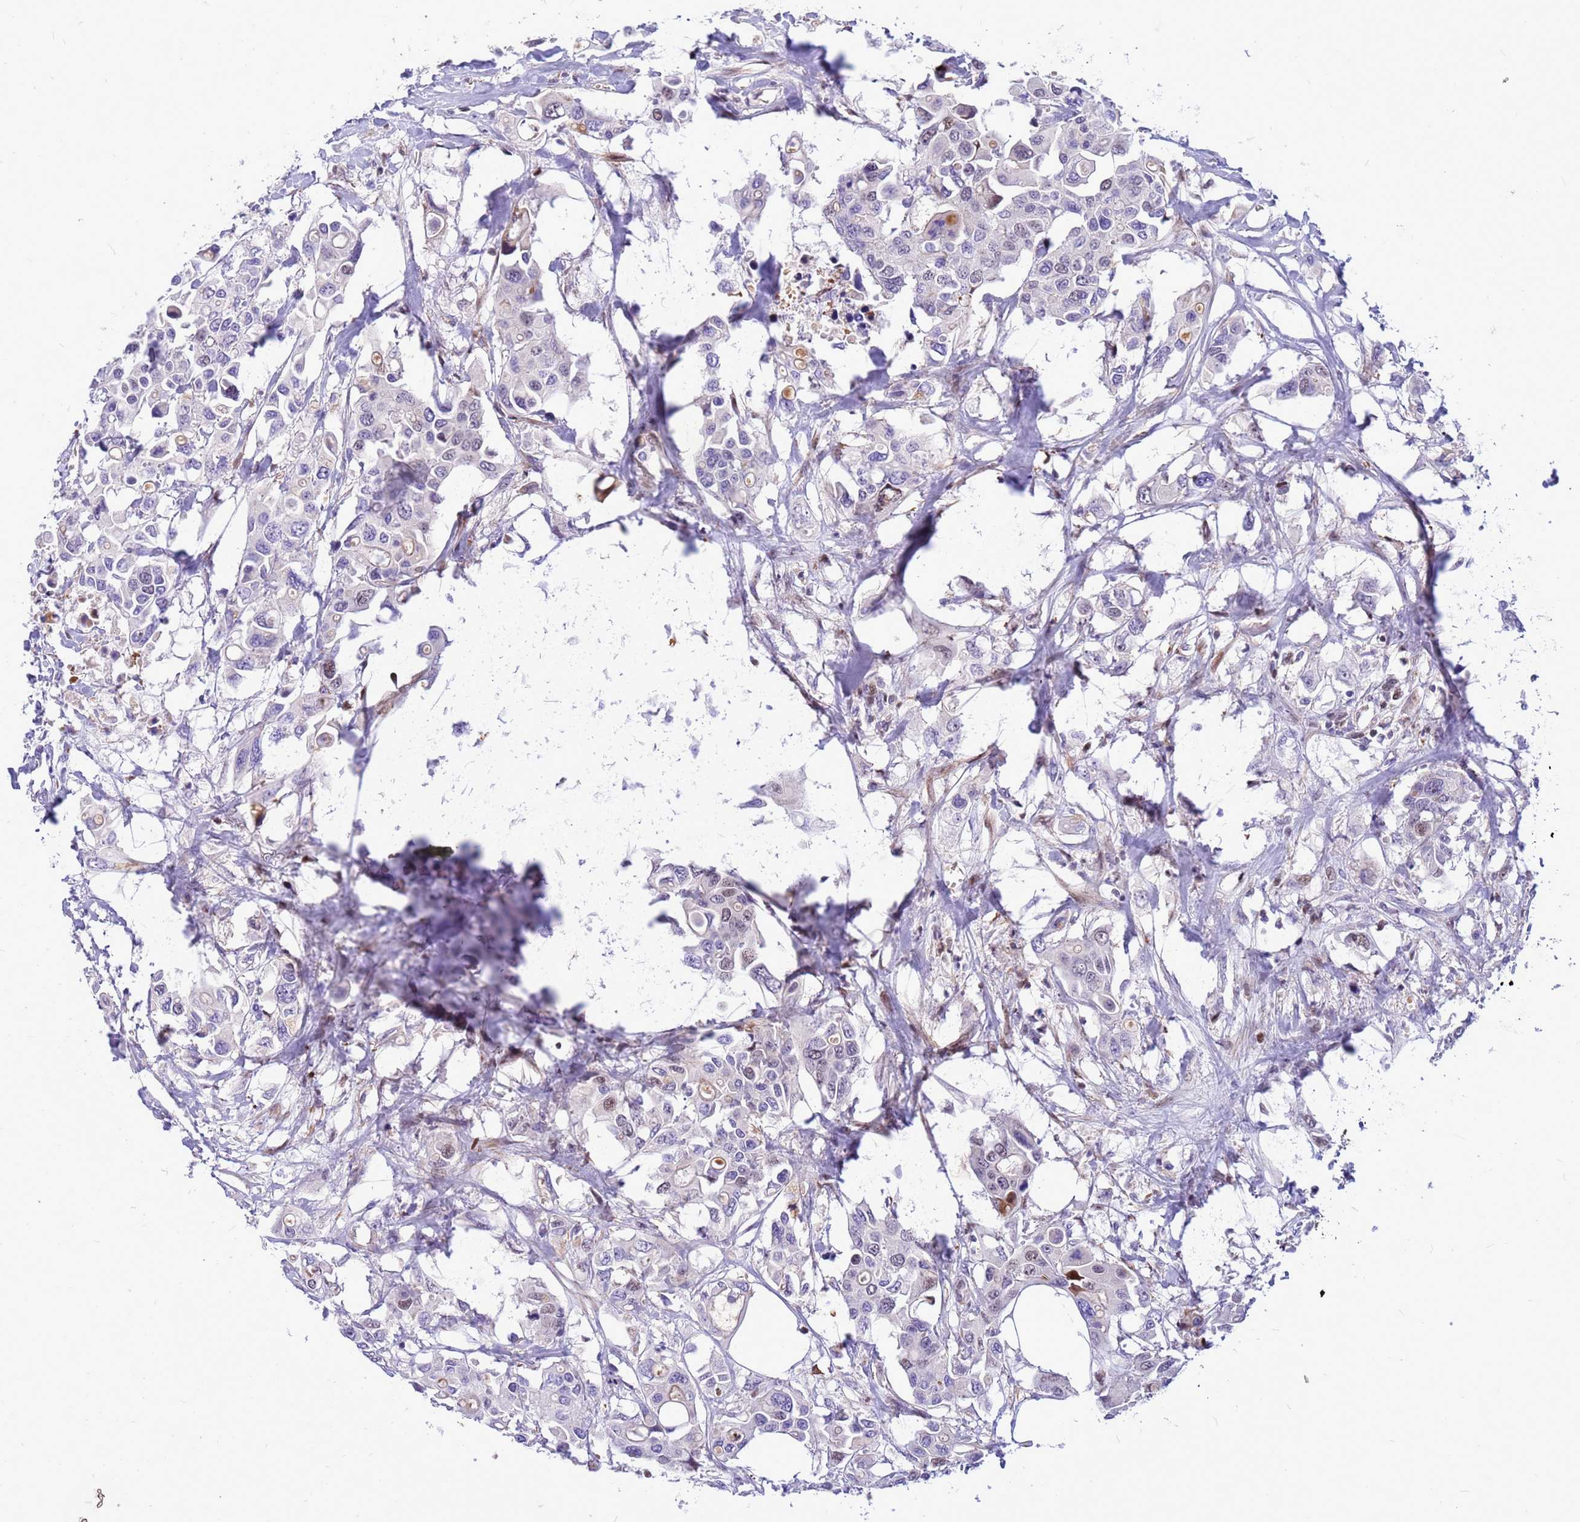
{"staining": {"intensity": "moderate", "quantity": "<25%", "location": "nuclear"}, "tissue": "colorectal cancer", "cell_type": "Tumor cells", "image_type": "cancer", "snomed": [{"axis": "morphology", "description": "Adenocarcinoma, NOS"}, {"axis": "topography", "description": "Colon"}], "caption": "Human adenocarcinoma (colorectal) stained with a protein marker shows moderate staining in tumor cells.", "gene": "ADAMTS7", "patient": {"sex": "male", "age": 77}}